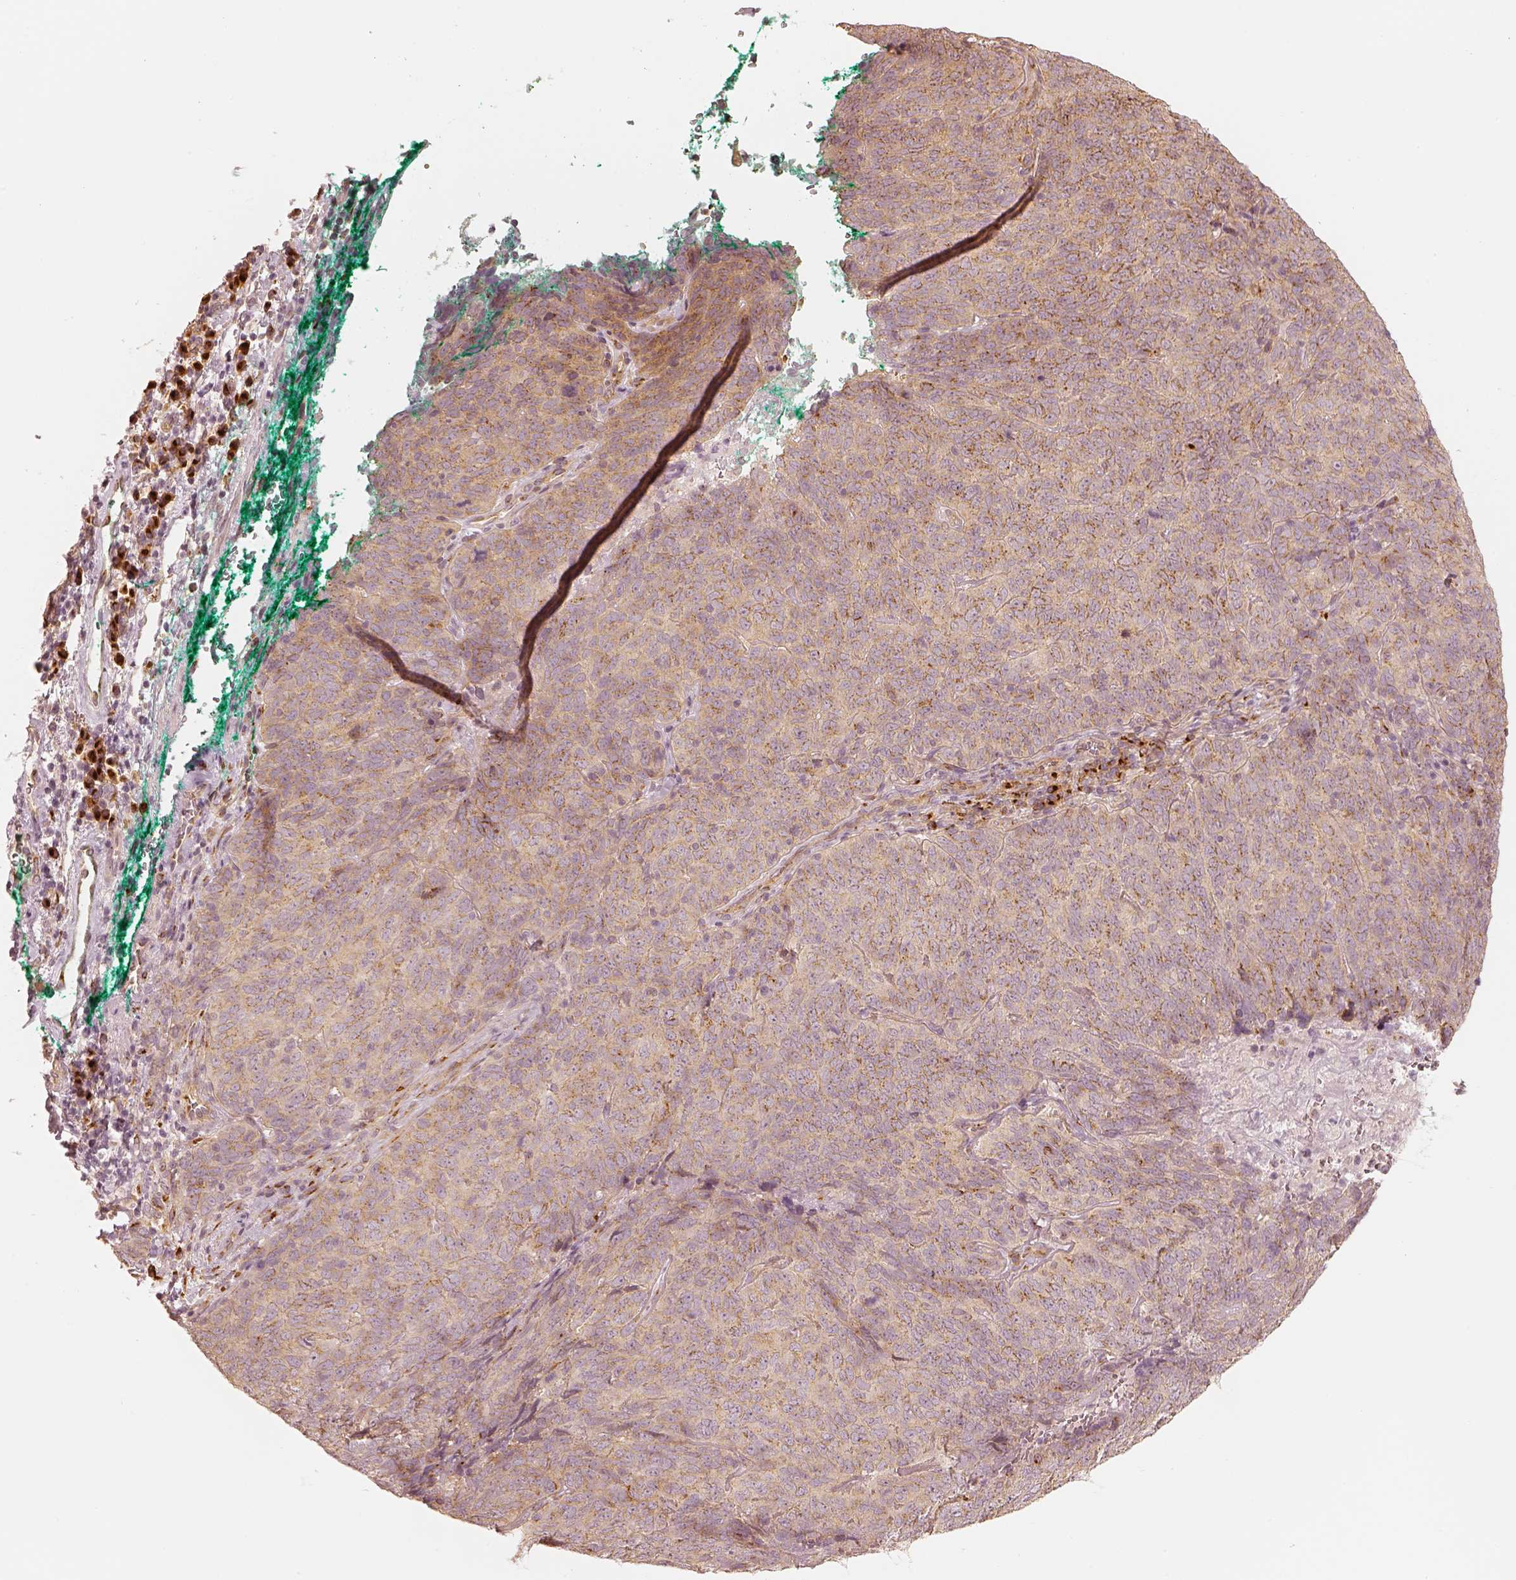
{"staining": {"intensity": "moderate", "quantity": "<25%", "location": "cytoplasmic/membranous"}, "tissue": "skin cancer", "cell_type": "Tumor cells", "image_type": "cancer", "snomed": [{"axis": "morphology", "description": "Squamous cell carcinoma, NOS"}, {"axis": "topography", "description": "Skin"}, {"axis": "topography", "description": "Anal"}], "caption": "High-power microscopy captured an immunohistochemistry (IHC) image of skin cancer, revealing moderate cytoplasmic/membranous positivity in approximately <25% of tumor cells. (DAB (3,3'-diaminobenzidine) IHC with brightfield microscopy, high magnification).", "gene": "GORASP2", "patient": {"sex": "female", "age": 51}}